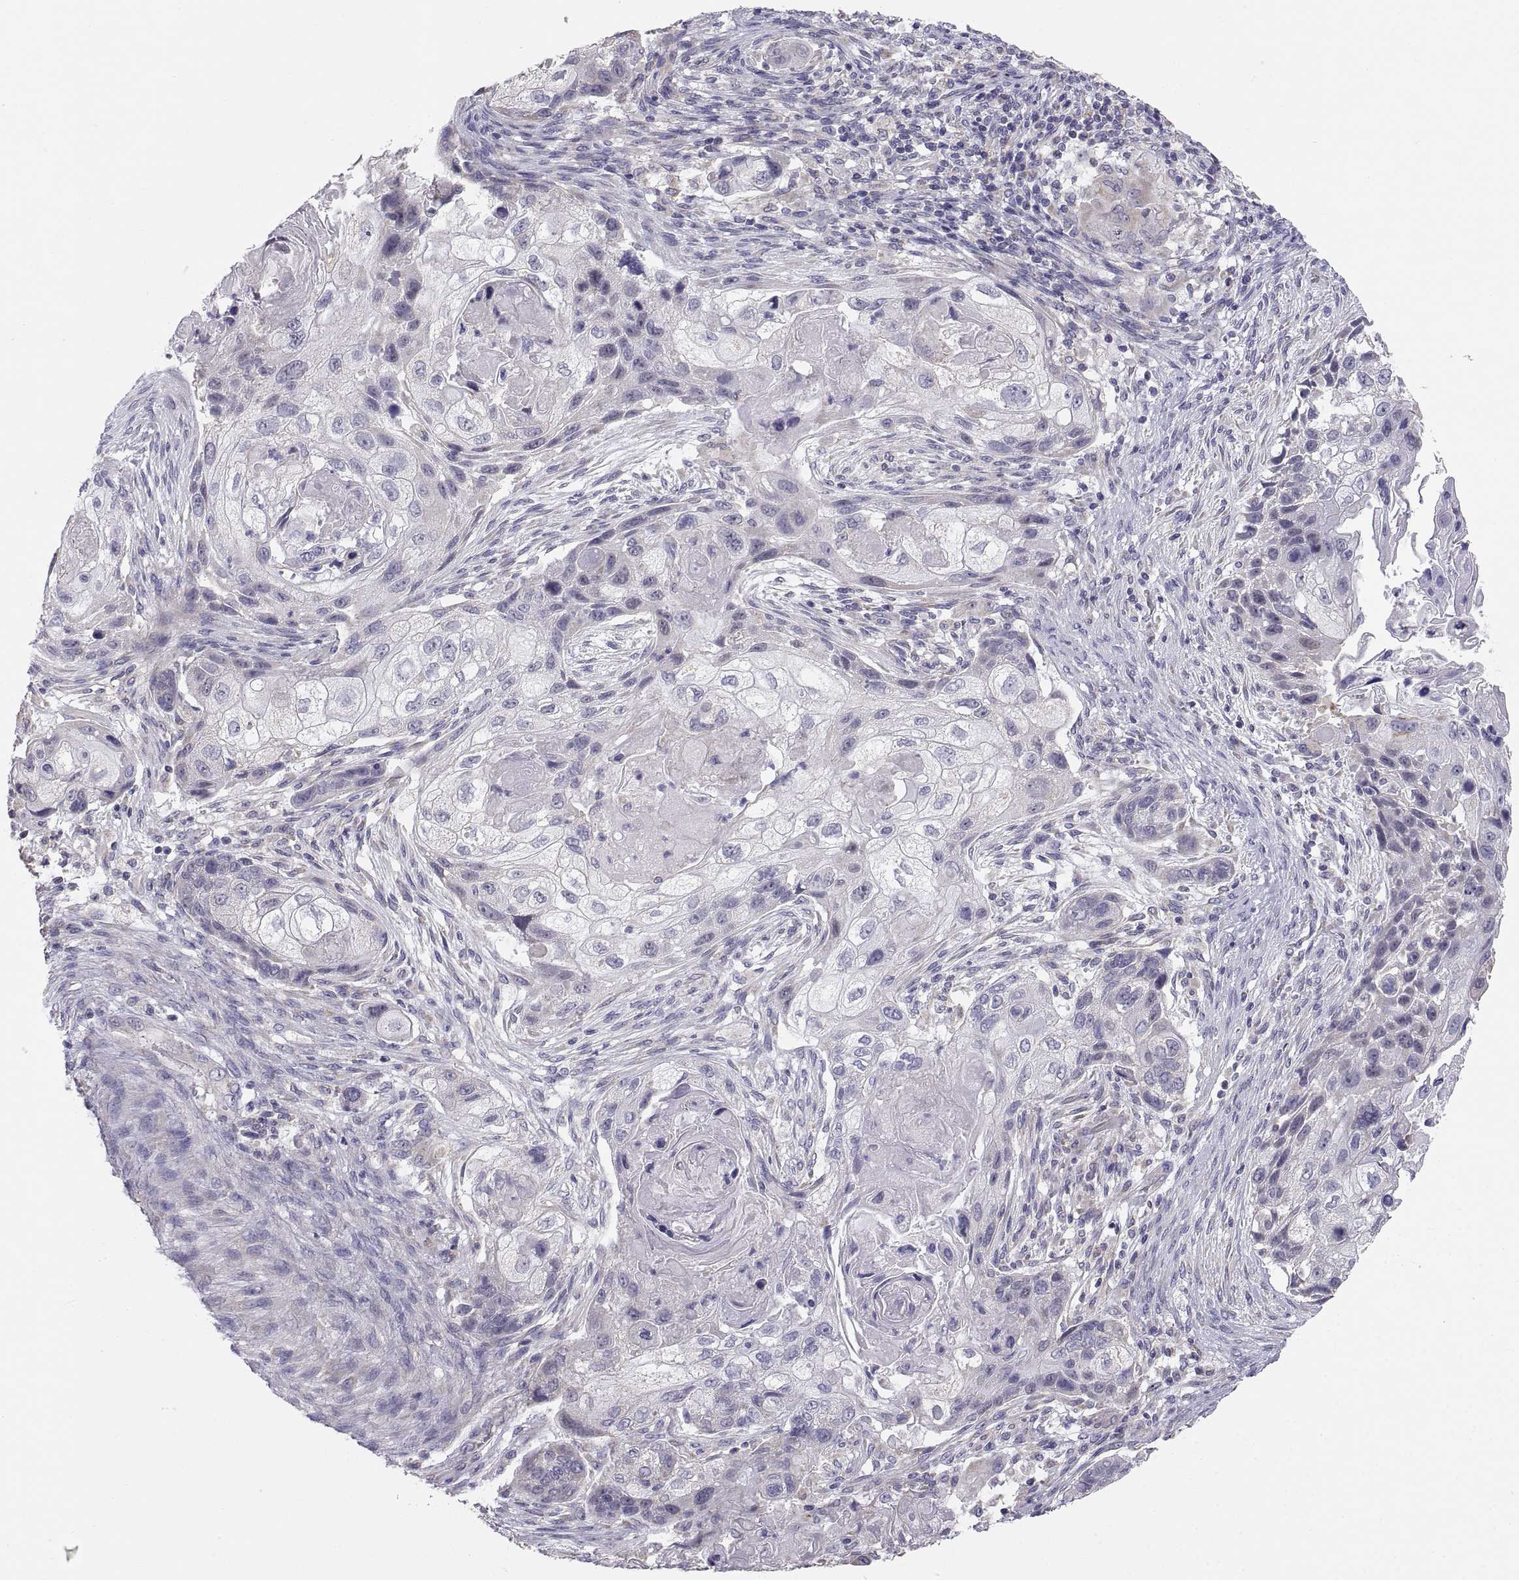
{"staining": {"intensity": "negative", "quantity": "none", "location": "none"}, "tissue": "lung cancer", "cell_type": "Tumor cells", "image_type": "cancer", "snomed": [{"axis": "morphology", "description": "Squamous cell carcinoma, NOS"}, {"axis": "topography", "description": "Lung"}], "caption": "A high-resolution histopathology image shows IHC staining of lung squamous cell carcinoma, which exhibits no significant positivity in tumor cells.", "gene": "TNNC1", "patient": {"sex": "male", "age": 69}}